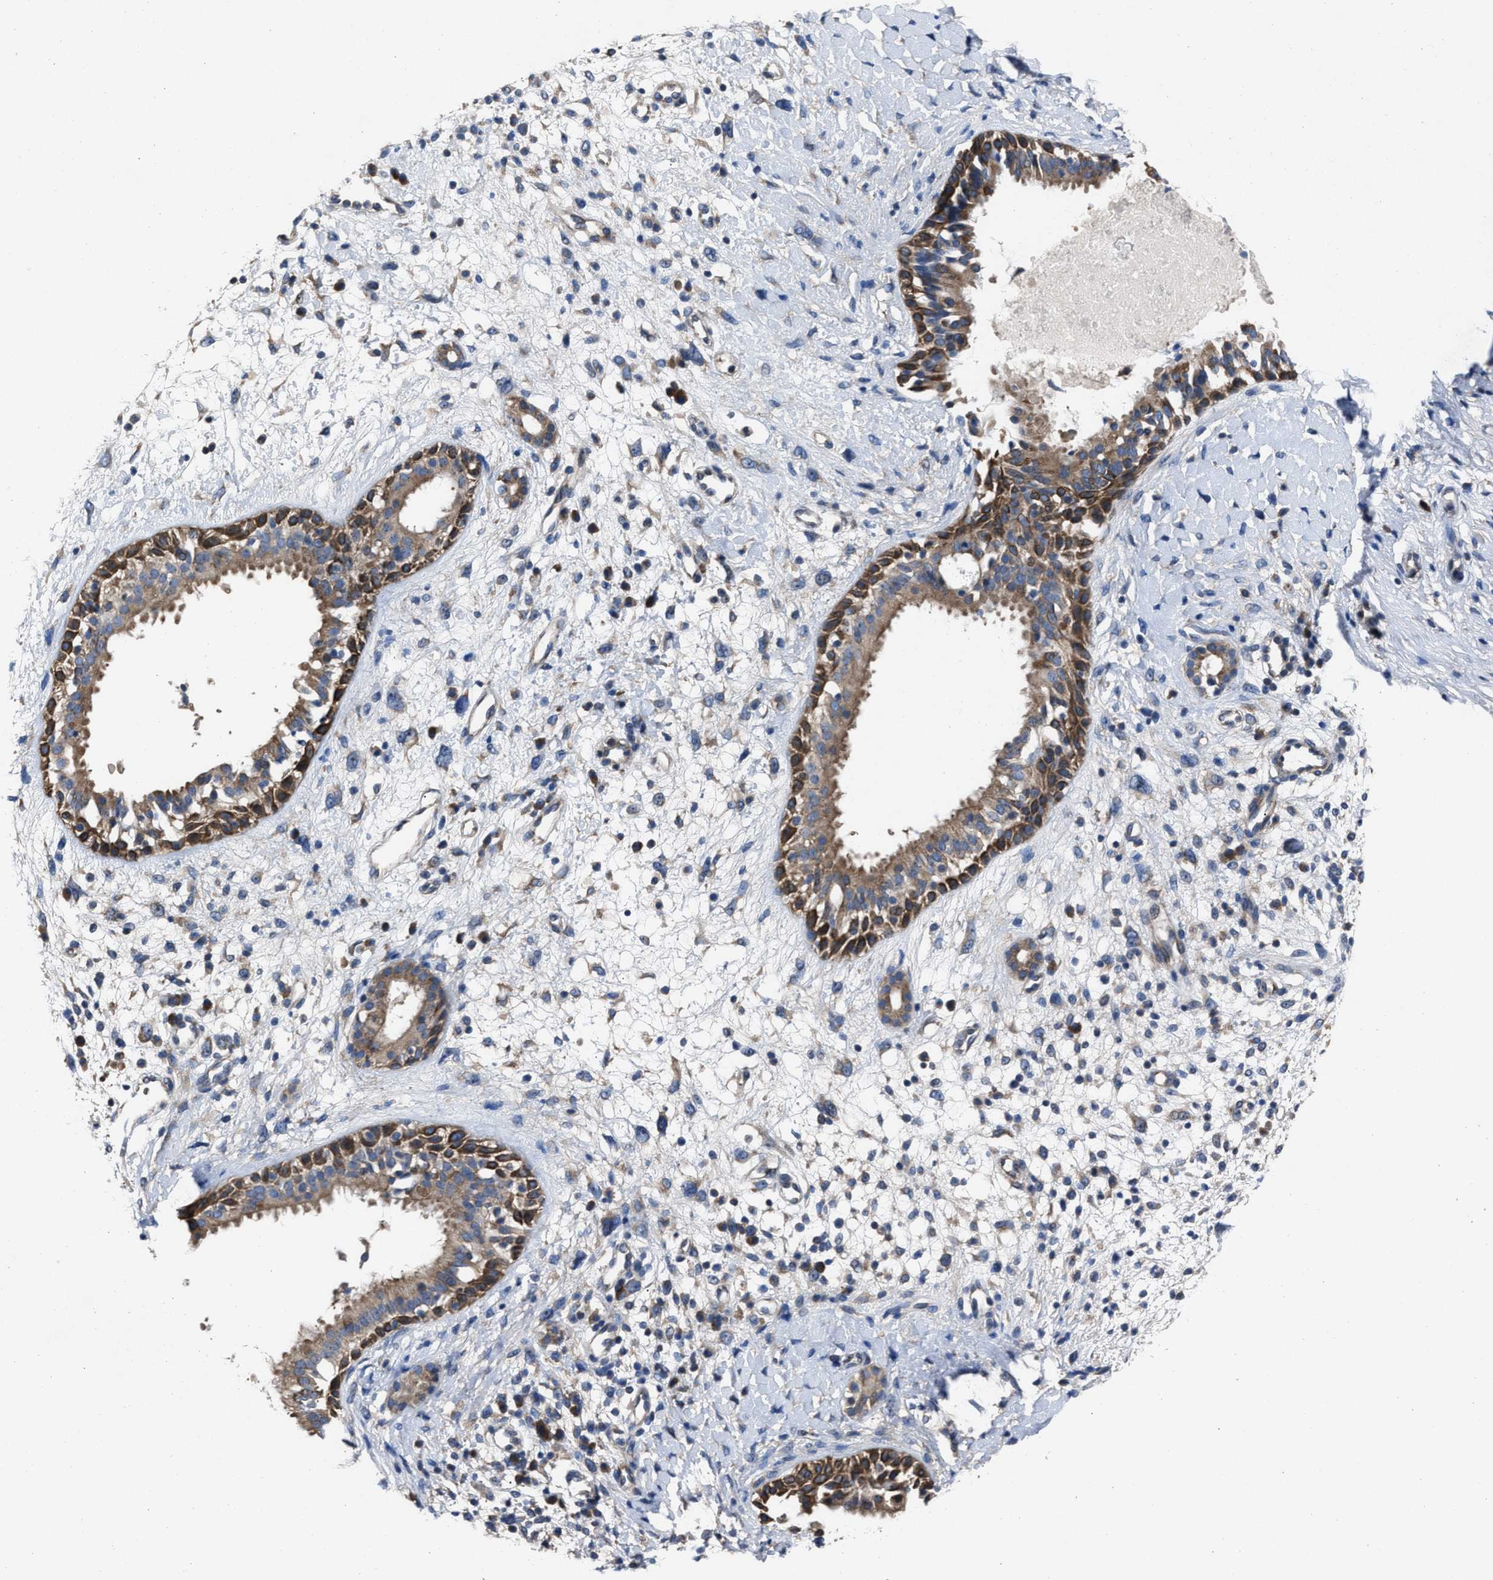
{"staining": {"intensity": "strong", "quantity": ">75%", "location": "cytoplasmic/membranous"}, "tissue": "nasopharynx", "cell_type": "Respiratory epithelial cells", "image_type": "normal", "snomed": [{"axis": "morphology", "description": "Normal tissue, NOS"}, {"axis": "topography", "description": "Nasopharynx"}], "caption": "Immunohistochemical staining of unremarkable human nasopharynx shows high levels of strong cytoplasmic/membranous expression in about >75% of respiratory epithelial cells. Ihc stains the protein in brown and the nuclei are stained blue.", "gene": "UPF1", "patient": {"sex": "male", "age": 22}}